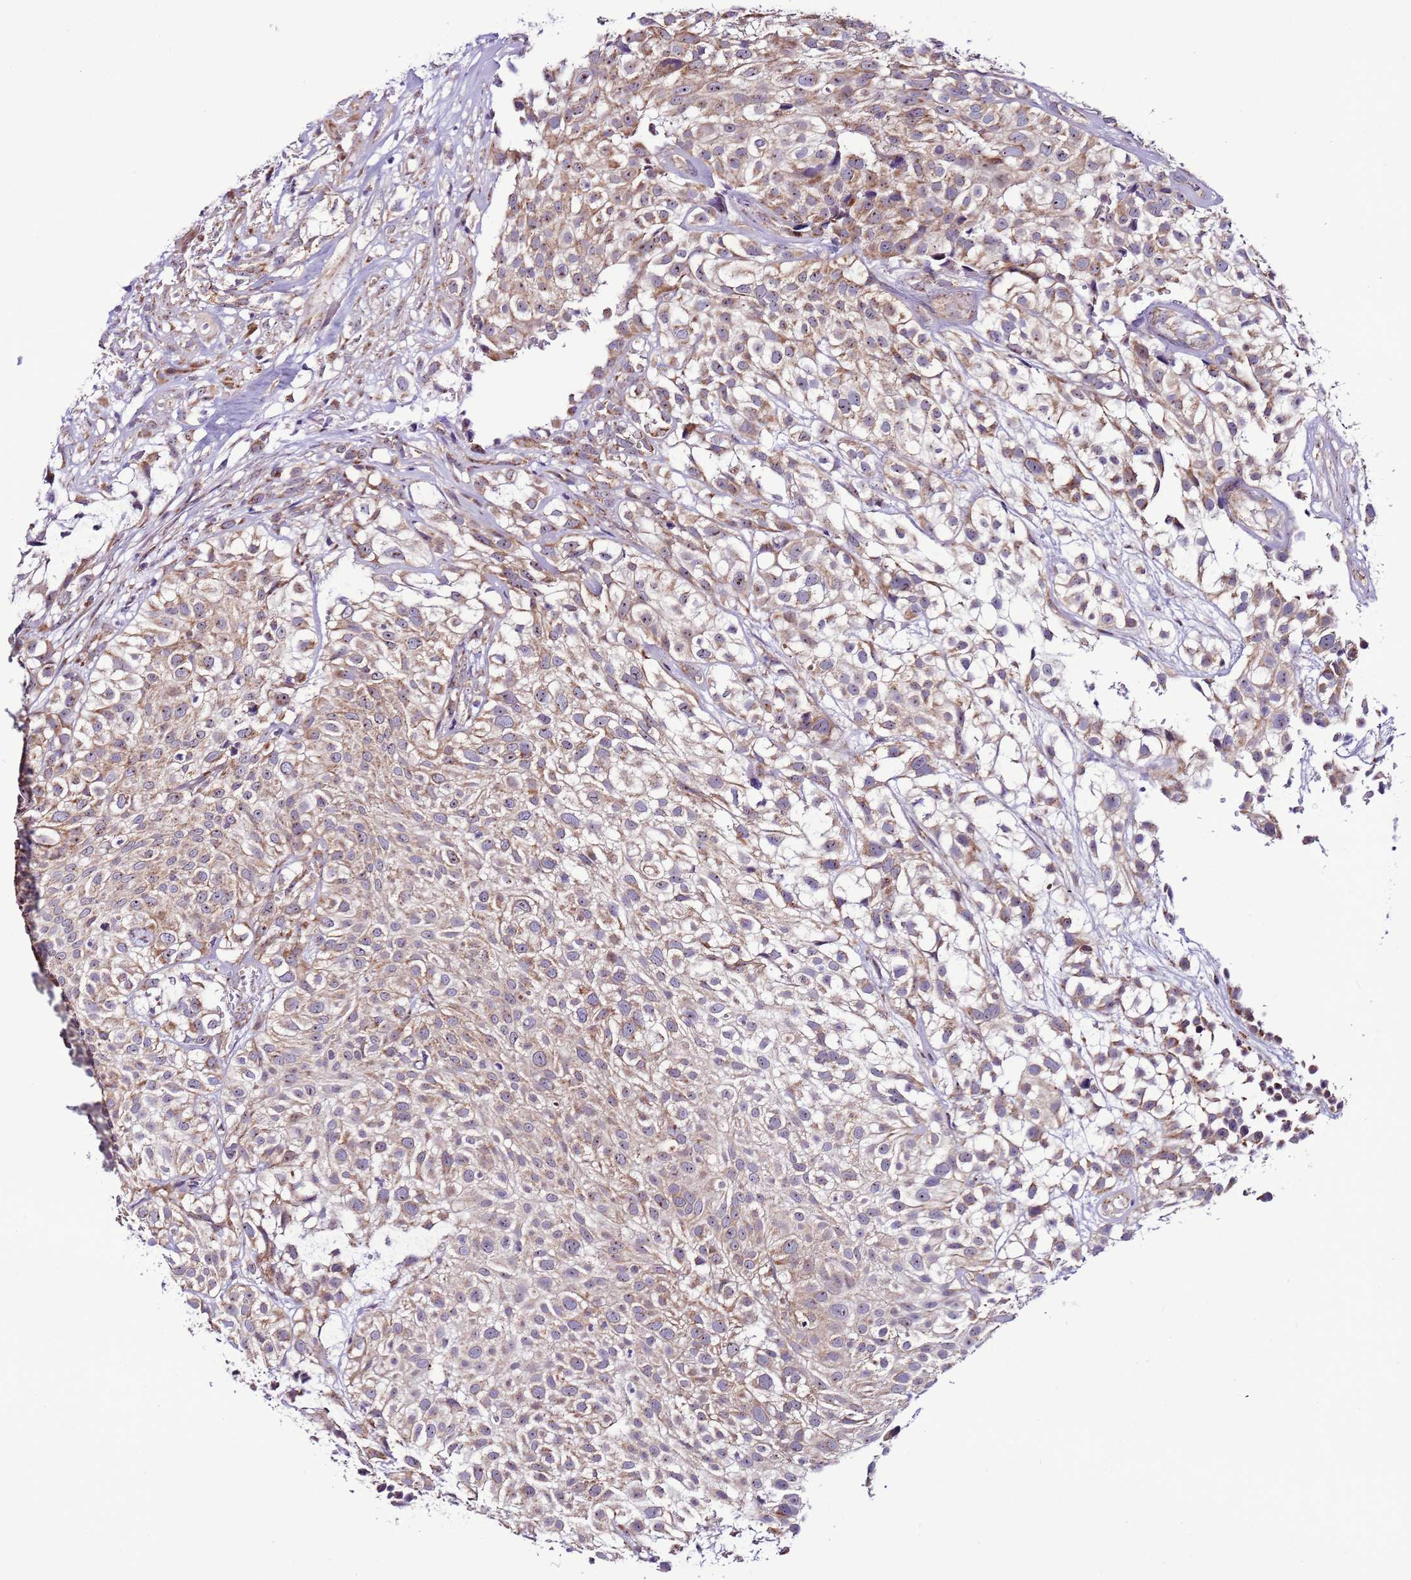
{"staining": {"intensity": "strong", "quantity": "25%-75%", "location": "cytoplasmic/membranous"}, "tissue": "urothelial cancer", "cell_type": "Tumor cells", "image_type": "cancer", "snomed": [{"axis": "morphology", "description": "Urothelial carcinoma, High grade"}, {"axis": "topography", "description": "Urinary bladder"}], "caption": "There is high levels of strong cytoplasmic/membranous staining in tumor cells of urothelial cancer, as demonstrated by immunohistochemical staining (brown color).", "gene": "UEVLD", "patient": {"sex": "male", "age": 56}}